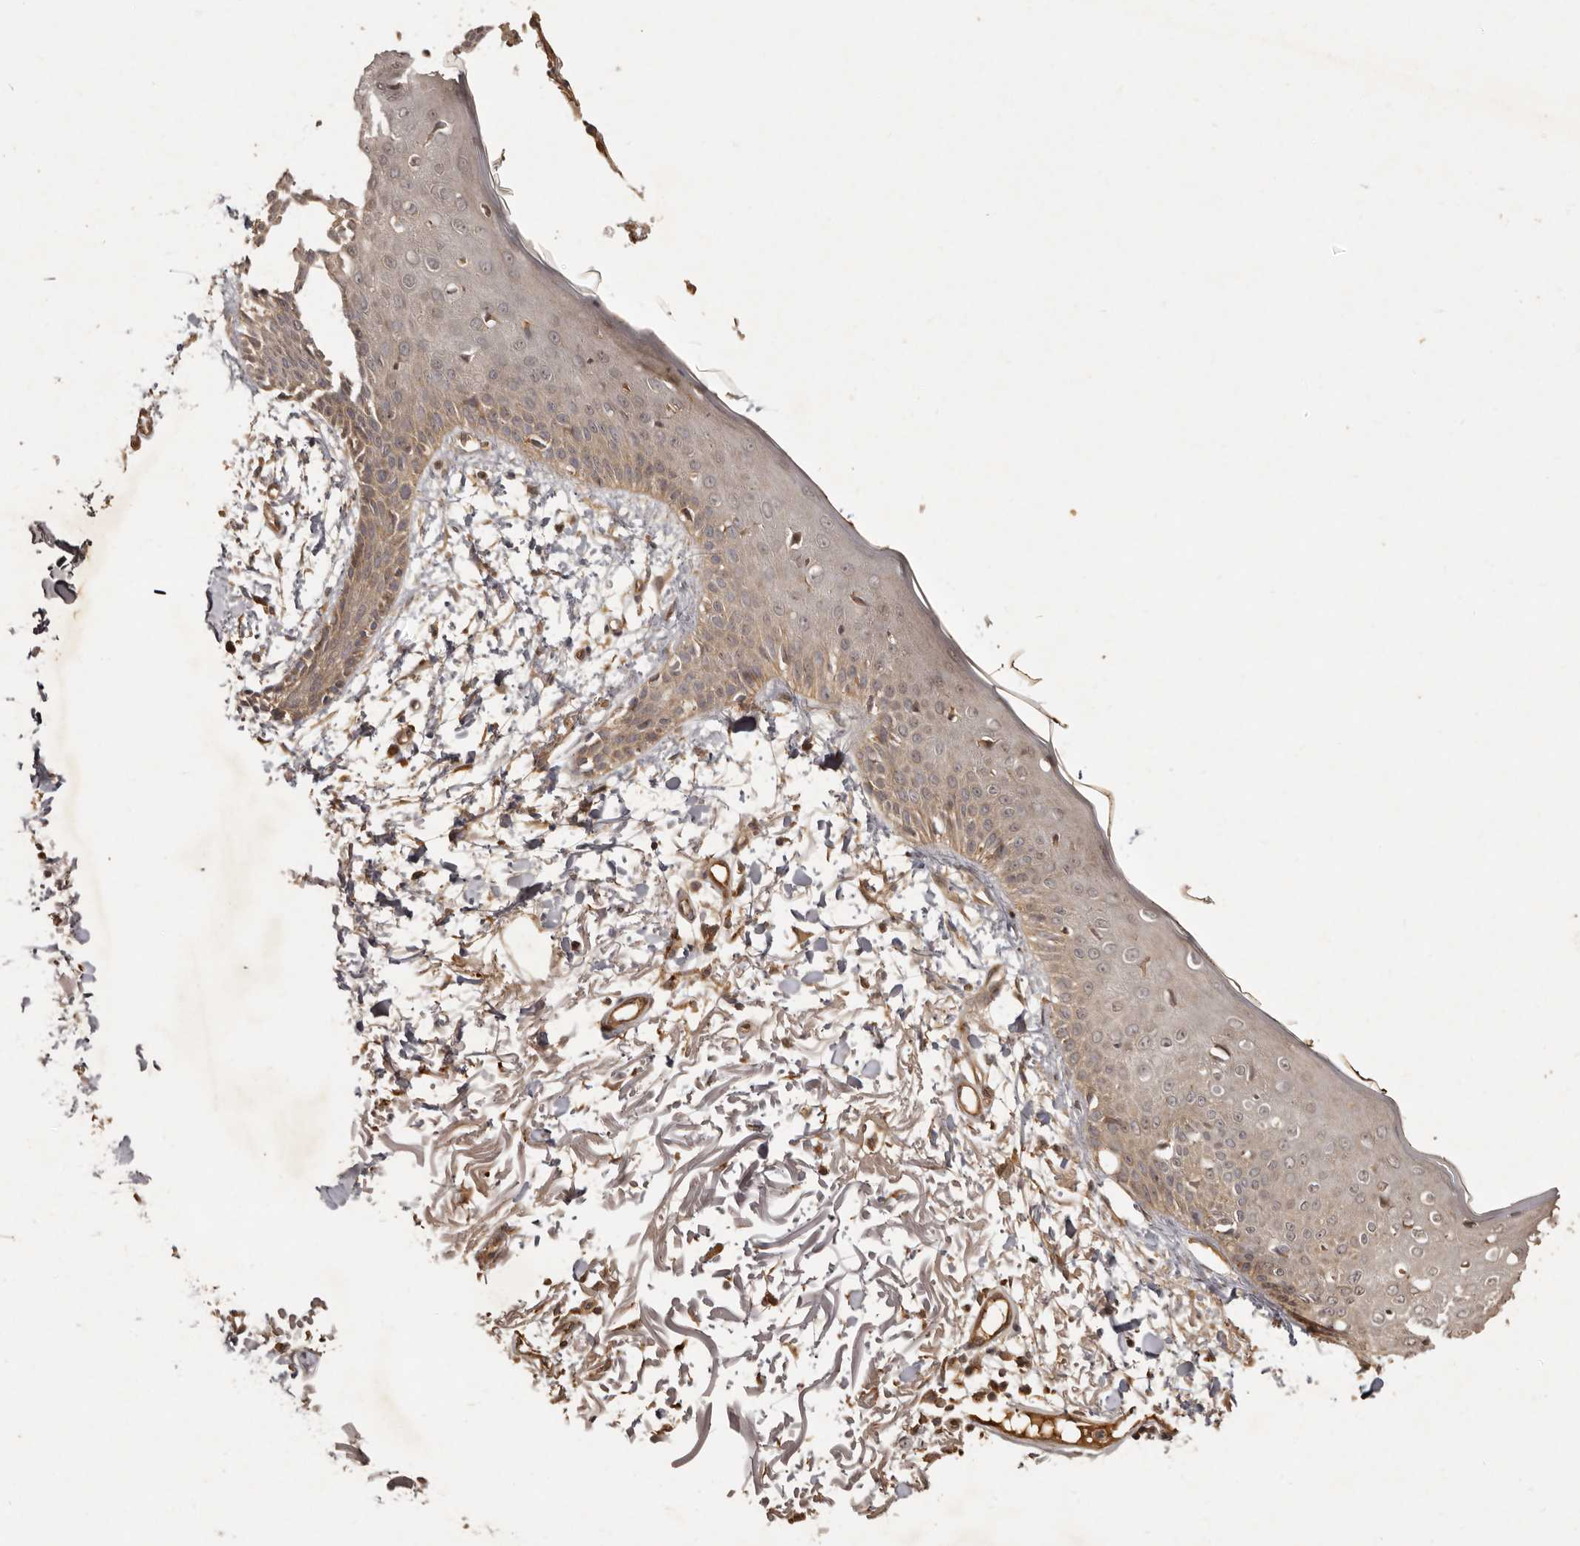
{"staining": {"intensity": "moderate", "quantity": ">75%", "location": "cytoplasmic/membranous"}, "tissue": "skin", "cell_type": "Fibroblasts", "image_type": "normal", "snomed": [{"axis": "morphology", "description": "Normal tissue, NOS"}, {"axis": "morphology", "description": "Squamous cell carcinoma, NOS"}, {"axis": "topography", "description": "Skin"}, {"axis": "topography", "description": "Peripheral nerve tissue"}], "caption": "Protein expression analysis of unremarkable human skin reveals moderate cytoplasmic/membranous staining in approximately >75% of fibroblasts. The staining is performed using DAB brown chromogen to label protein expression. The nuclei are counter-stained blue using hematoxylin.", "gene": "SEMA3A", "patient": {"sex": "male", "age": 83}}